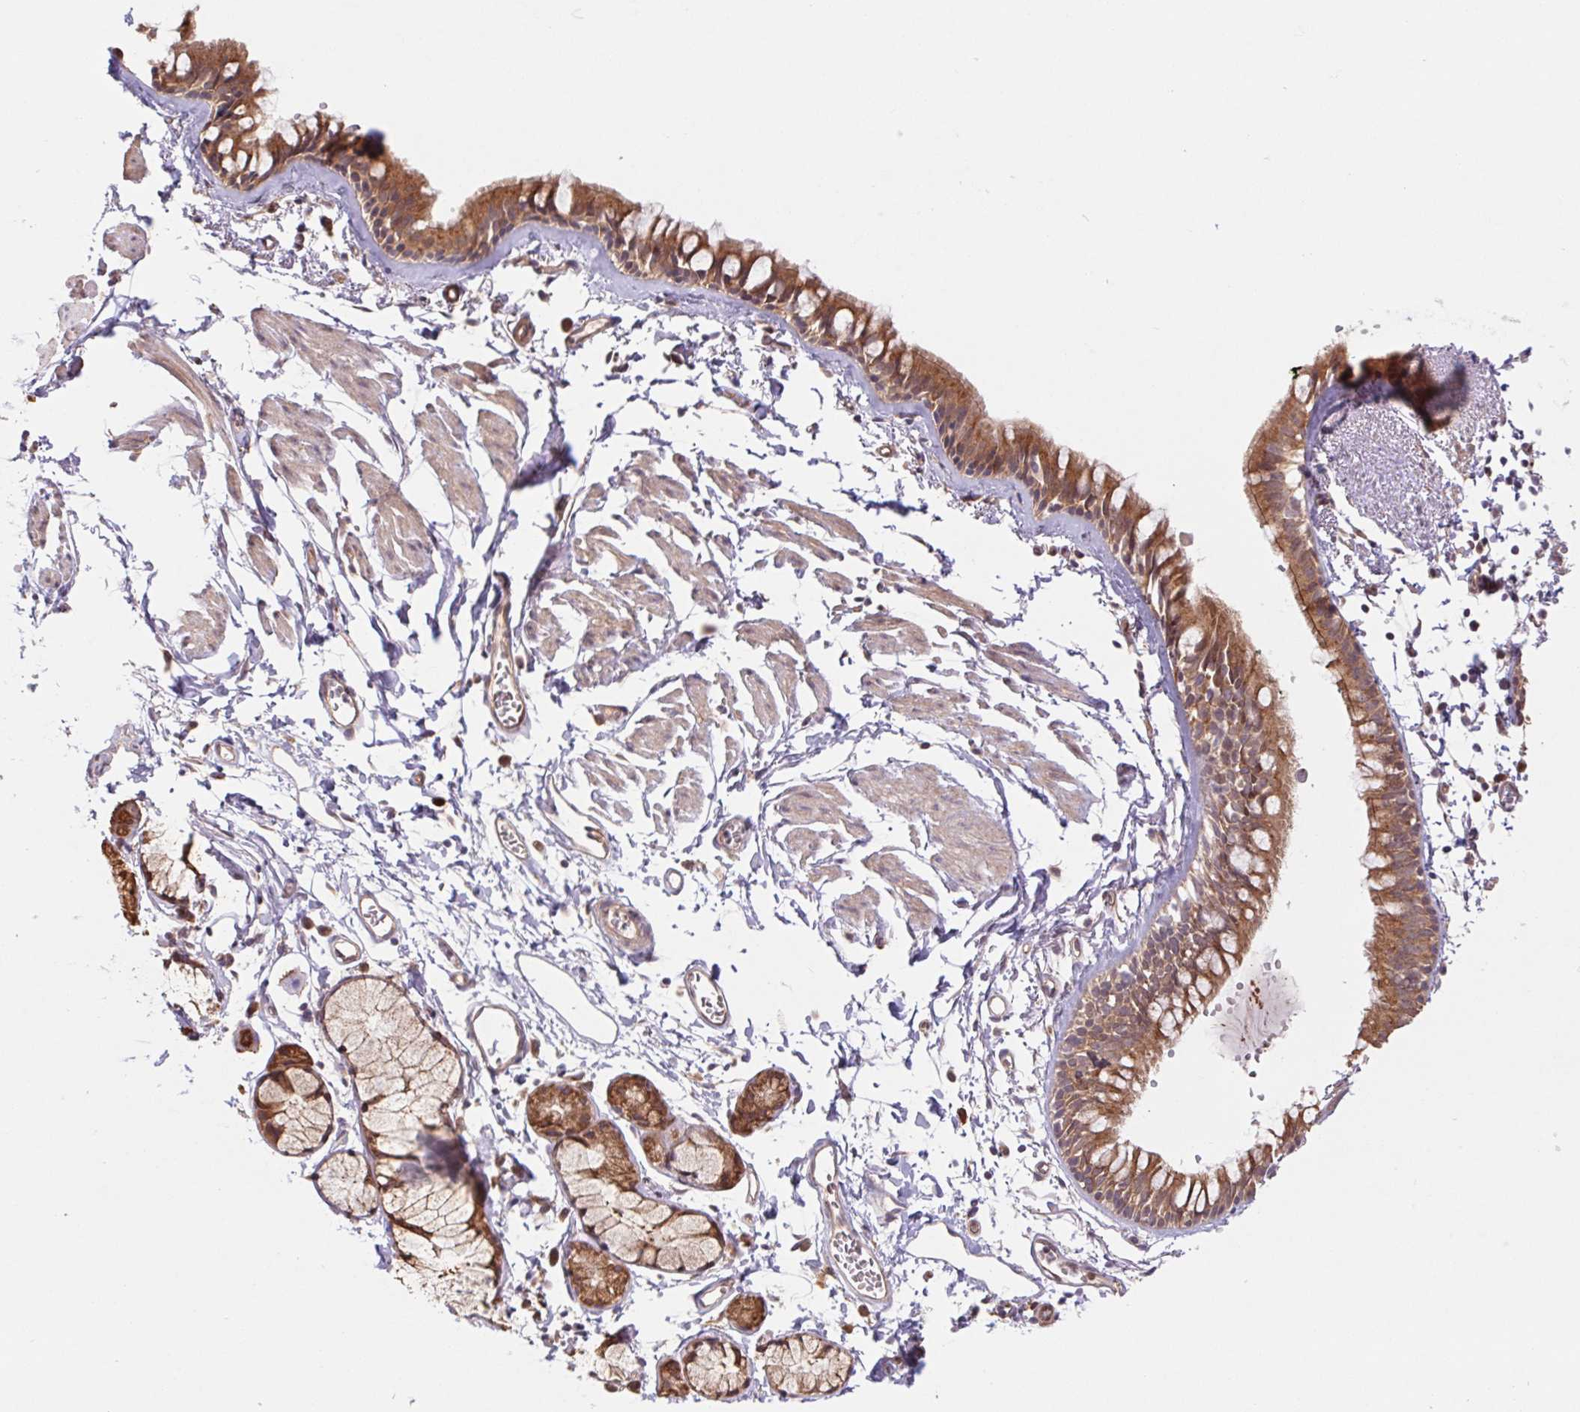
{"staining": {"intensity": "moderate", "quantity": ">75%", "location": "cytoplasmic/membranous"}, "tissue": "bronchus", "cell_type": "Respiratory epithelial cells", "image_type": "normal", "snomed": [{"axis": "morphology", "description": "Normal tissue, NOS"}, {"axis": "topography", "description": "Cartilage tissue"}, {"axis": "topography", "description": "Bronchus"}], "caption": "Bronchus stained with a brown dye shows moderate cytoplasmic/membranous positive expression in approximately >75% of respiratory epithelial cells.", "gene": "RRM1", "patient": {"sex": "female", "age": 59}}